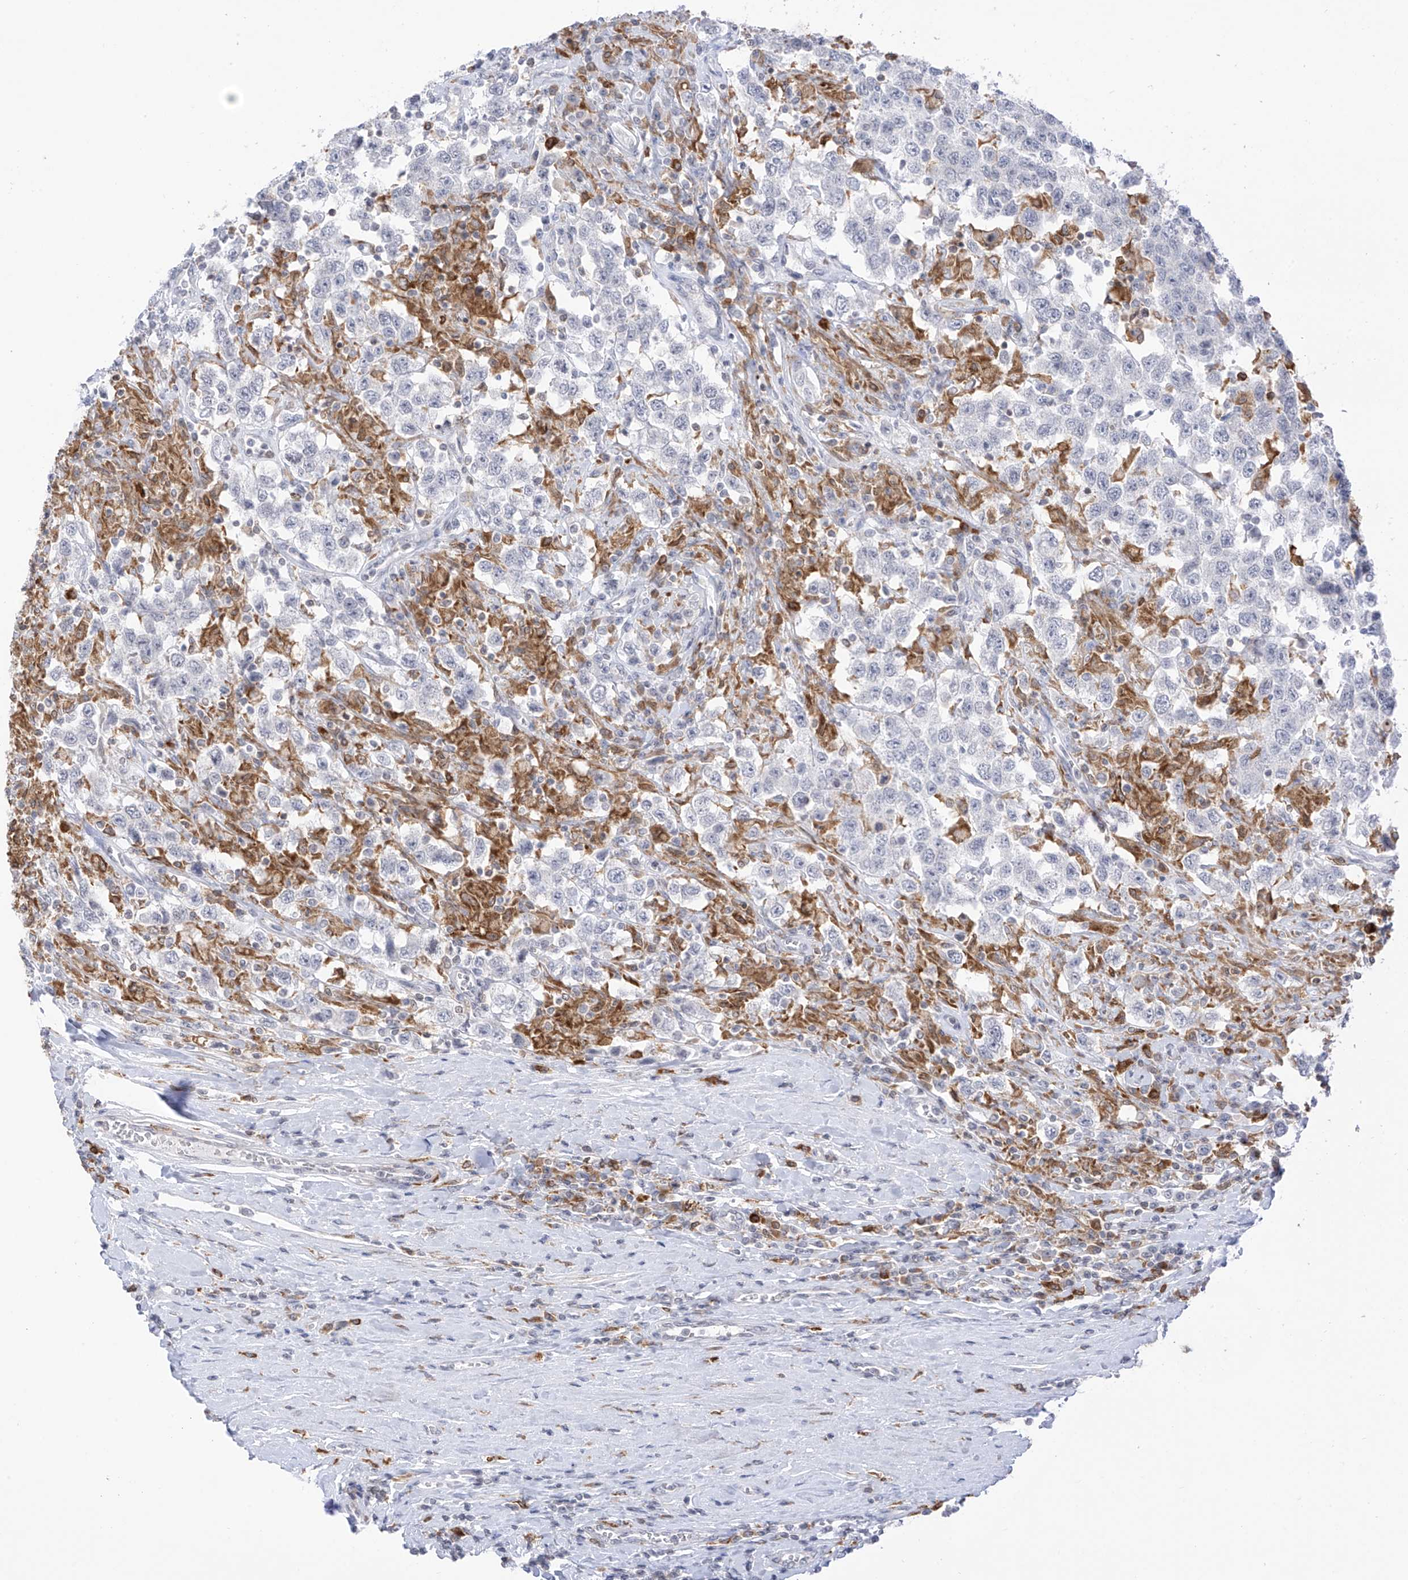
{"staining": {"intensity": "negative", "quantity": "none", "location": "none"}, "tissue": "testis cancer", "cell_type": "Tumor cells", "image_type": "cancer", "snomed": [{"axis": "morphology", "description": "Seminoma, NOS"}, {"axis": "topography", "description": "Testis"}], "caption": "This is a histopathology image of IHC staining of testis cancer, which shows no staining in tumor cells.", "gene": "TBXAS1", "patient": {"sex": "male", "age": 41}}